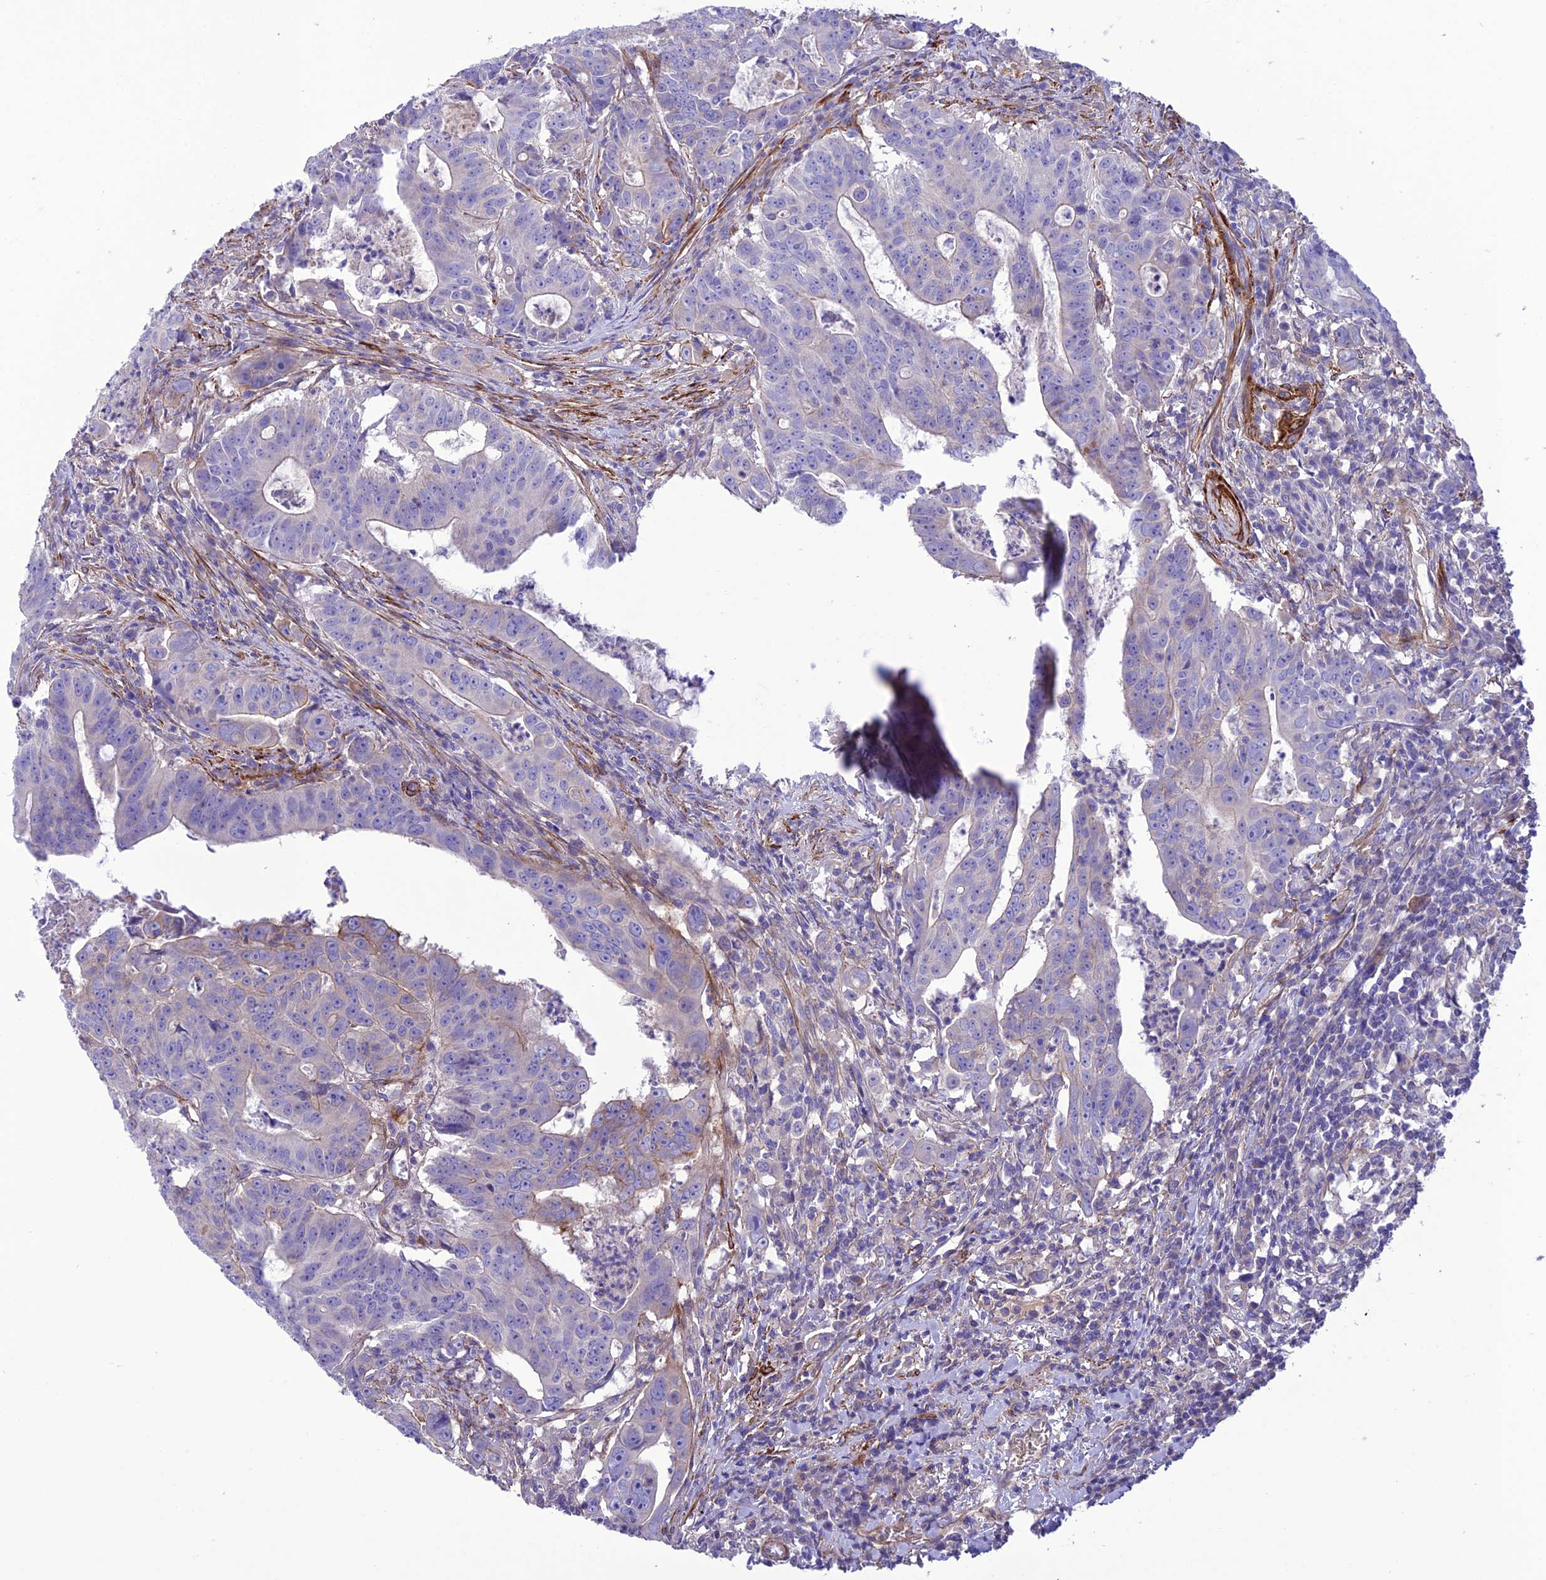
{"staining": {"intensity": "negative", "quantity": "none", "location": "none"}, "tissue": "colorectal cancer", "cell_type": "Tumor cells", "image_type": "cancer", "snomed": [{"axis": "morphology", "description": "Adenocarcinoma, NOS"}, {"axis": "topography", "description": "Rectum"}], "caption": "The micrograph displays no significant positivity in tumor cells of colorectal cancer (adenocarcinoma).", "gene": "FRA10AC1", "patient": {"sex": "male", "age": 69}}